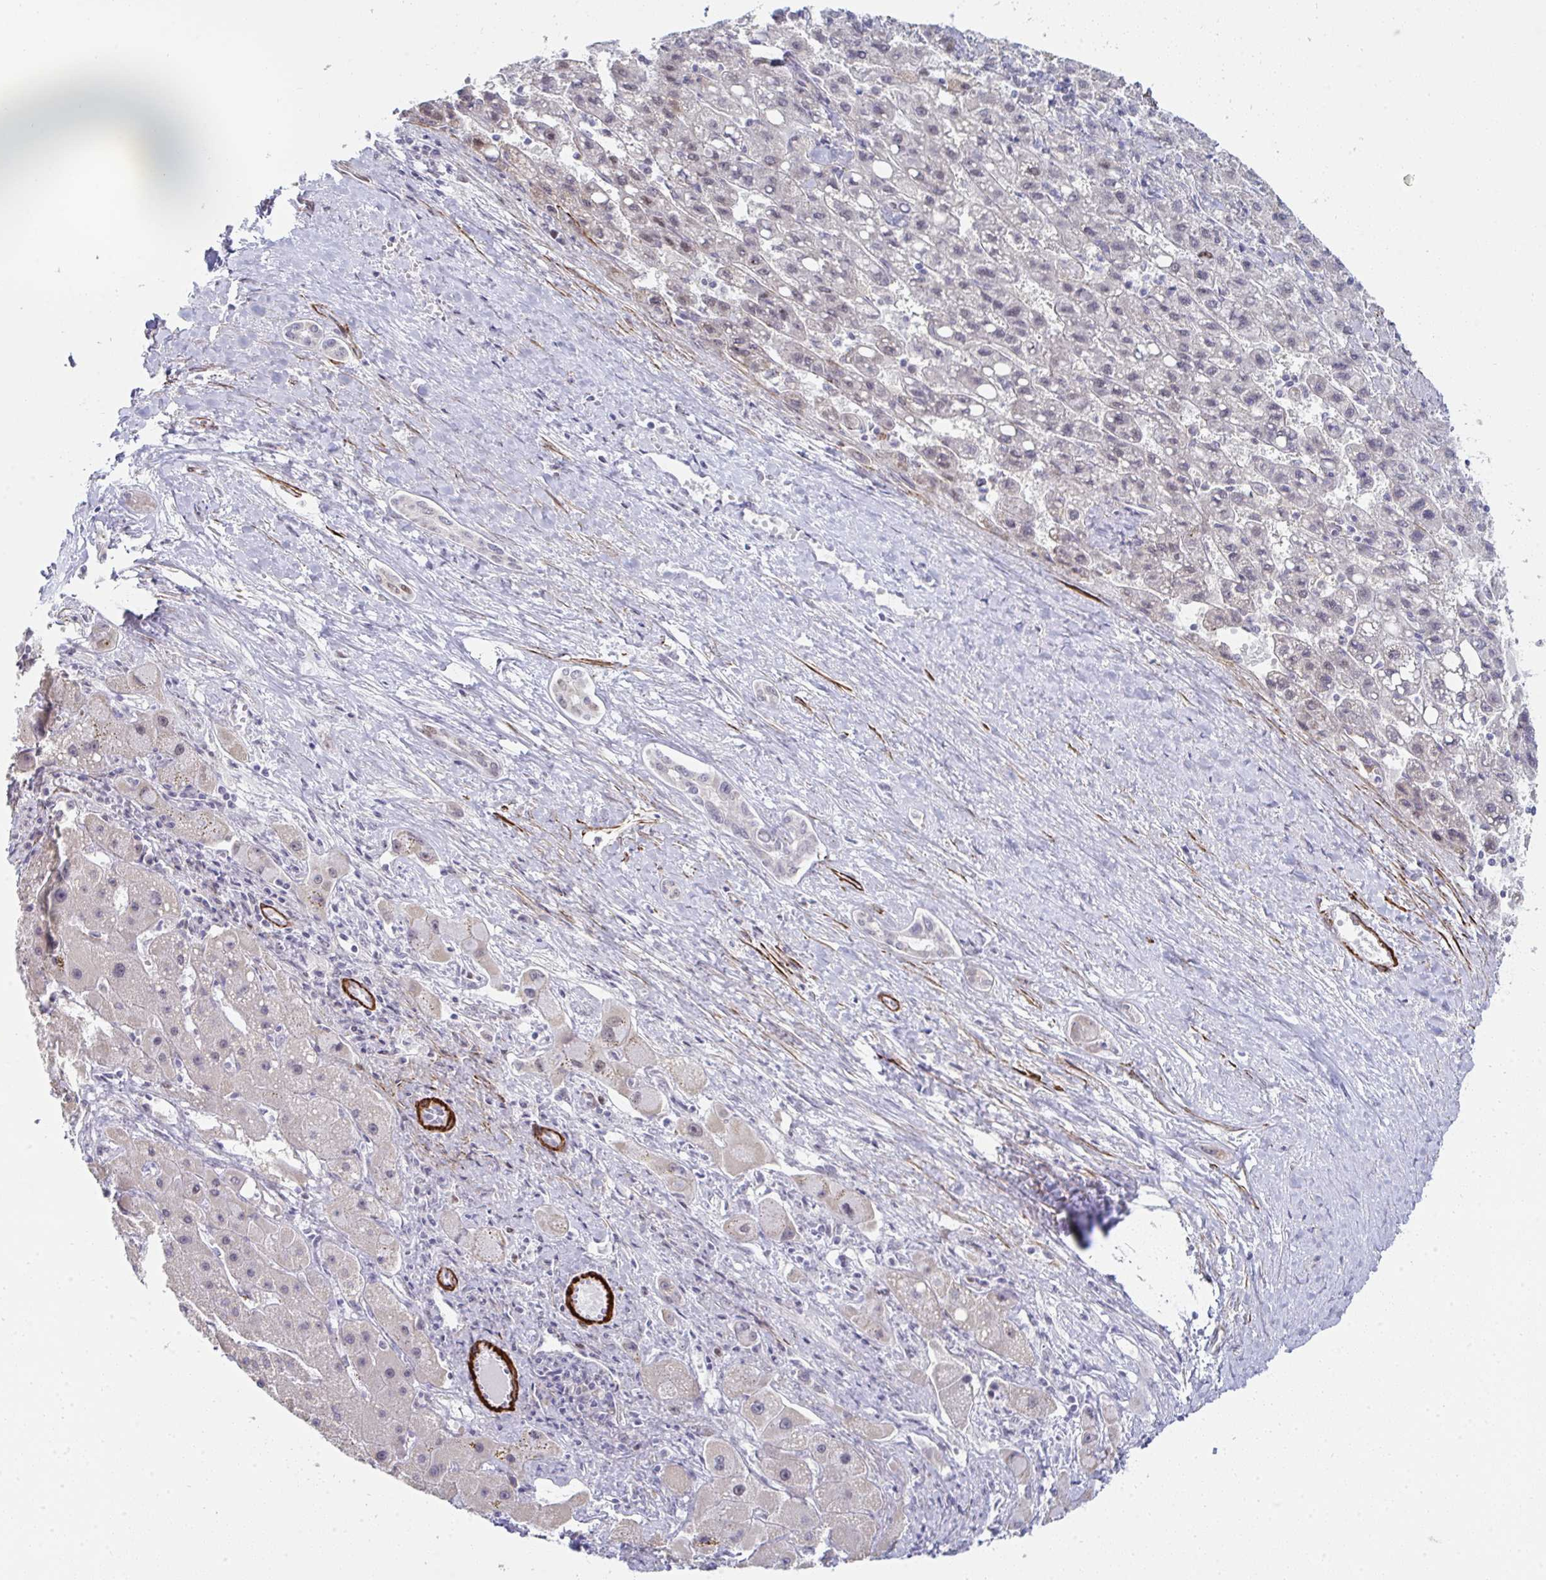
{"staining": {"intensity": "negative", "quantity": "none", "location": "none"}, "tissue": "liver cancer", "cell_type": "Tumor cells", "image_type": "cancer", "snomed": [{"axis": "morphology", "description": "Carcinoma, Hepatocellular, NOS"}, {"axis": "topography", "description": "Liver"}], "caption": "IHC micrograph of neoplastic tissue: hepatocellular carcinoma (liver) stained with DAB (3,3'-diaminobenzidine) shows no significant protein staining in tumor cells.", "gene": "GINS2", "patient": {"sex": "female", "age": 82}}